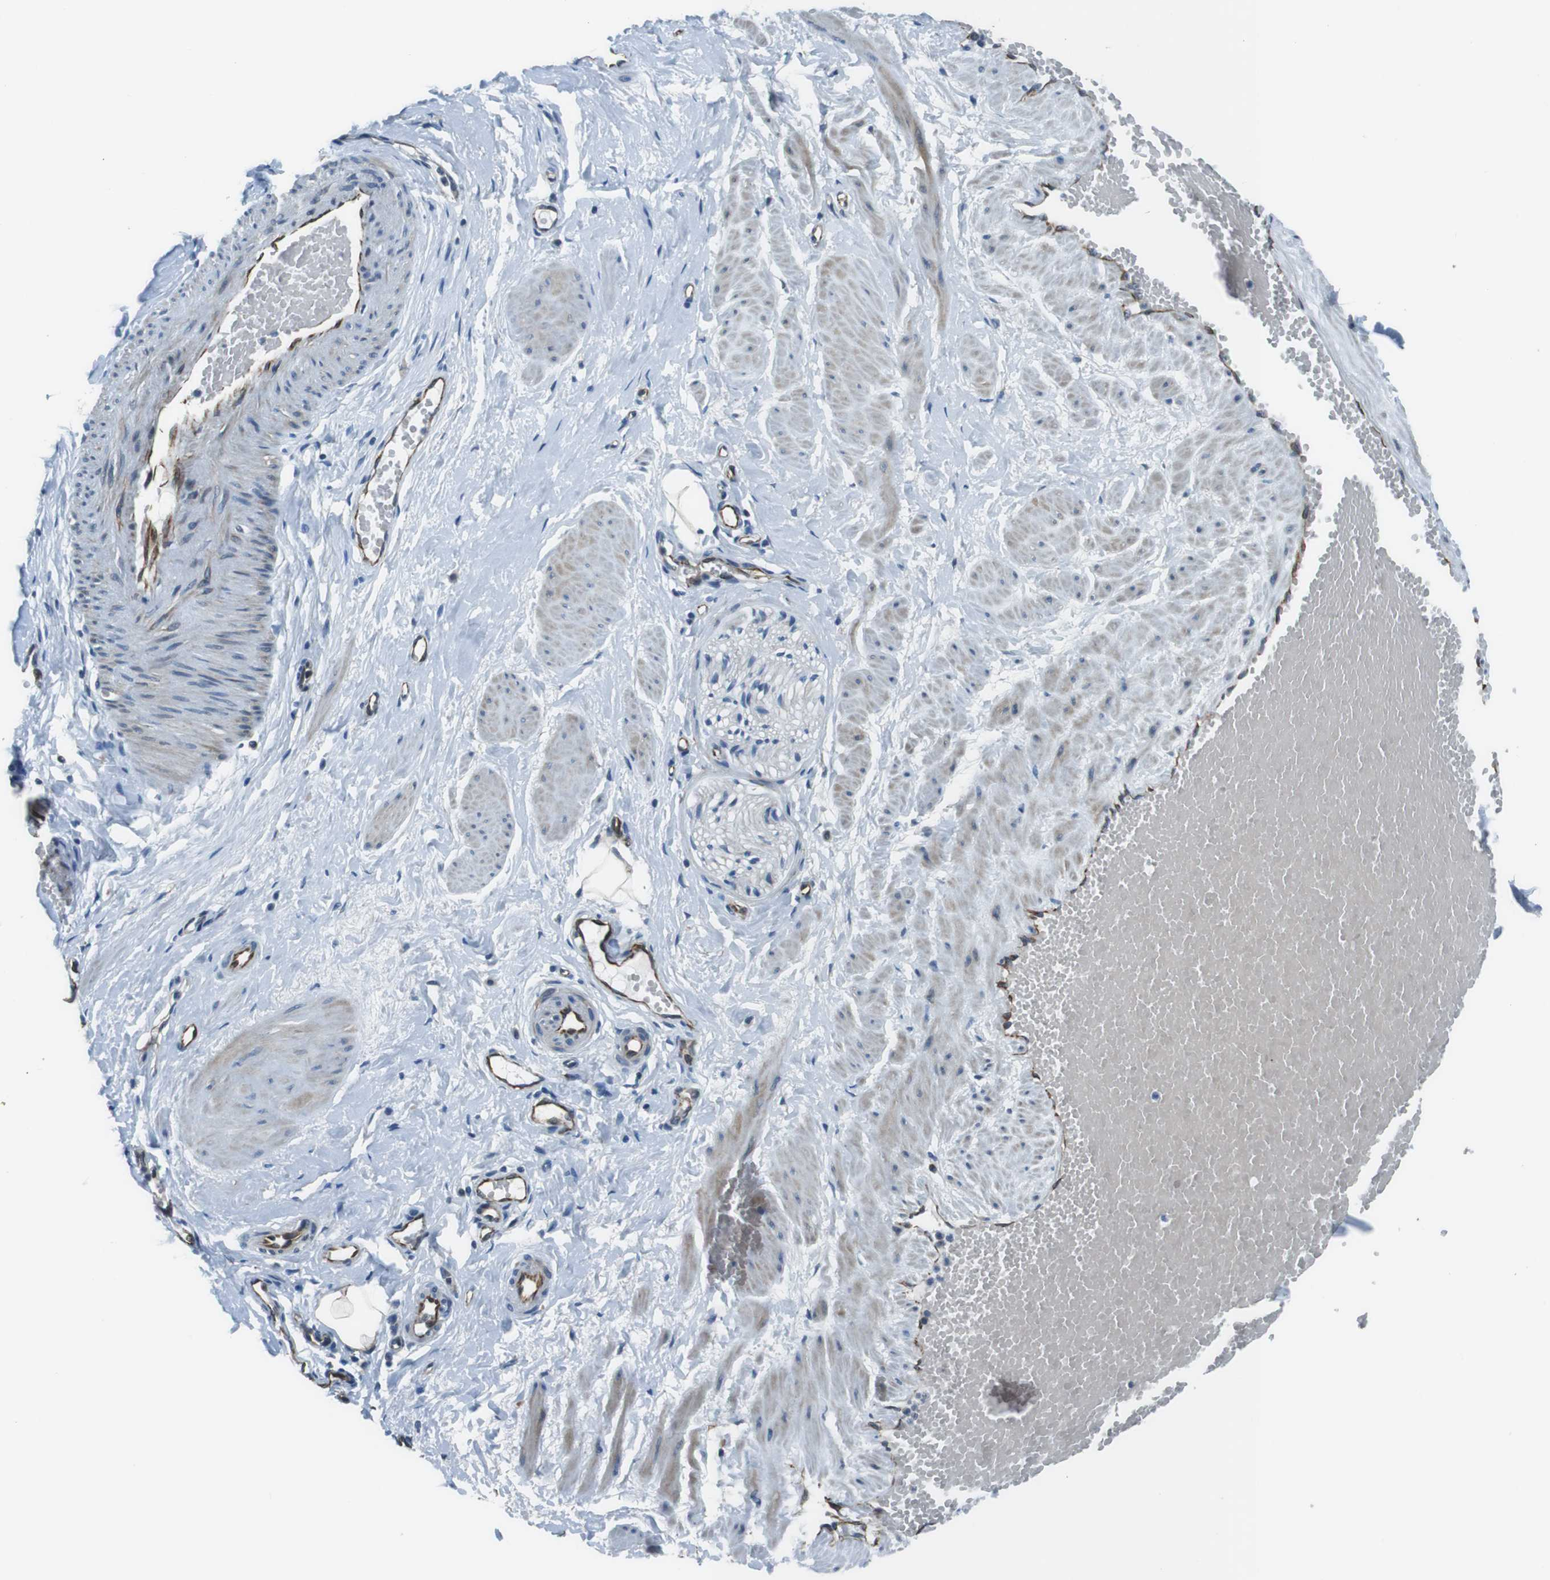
{"staining": {"intensity": "strong", "quantity": ">75%", "location": "cytoplasmic/membranous"}, "tissue": "adipose tissue", "cell_type": "Adipocytes", "image_type": "normal", "snomed": [{"axis": "morphology", "description": "Normal tissue, NOS"}, {"axis": "topography", "description": "Soft tissue"}, {"axis": "topography", "description": "Vascular tissue"}], "caption": "A micrograph of adipose tissue stained for a protein reveals strong cytoplasmic/membranous brown staining in adipocytes. The staining was performed using DAB, with brown indicating positive protein expression. Nuclei are stained blue with hematoxylin.", "gene": "LRRC49", "patient": {"sex": "female", "age": 35}}